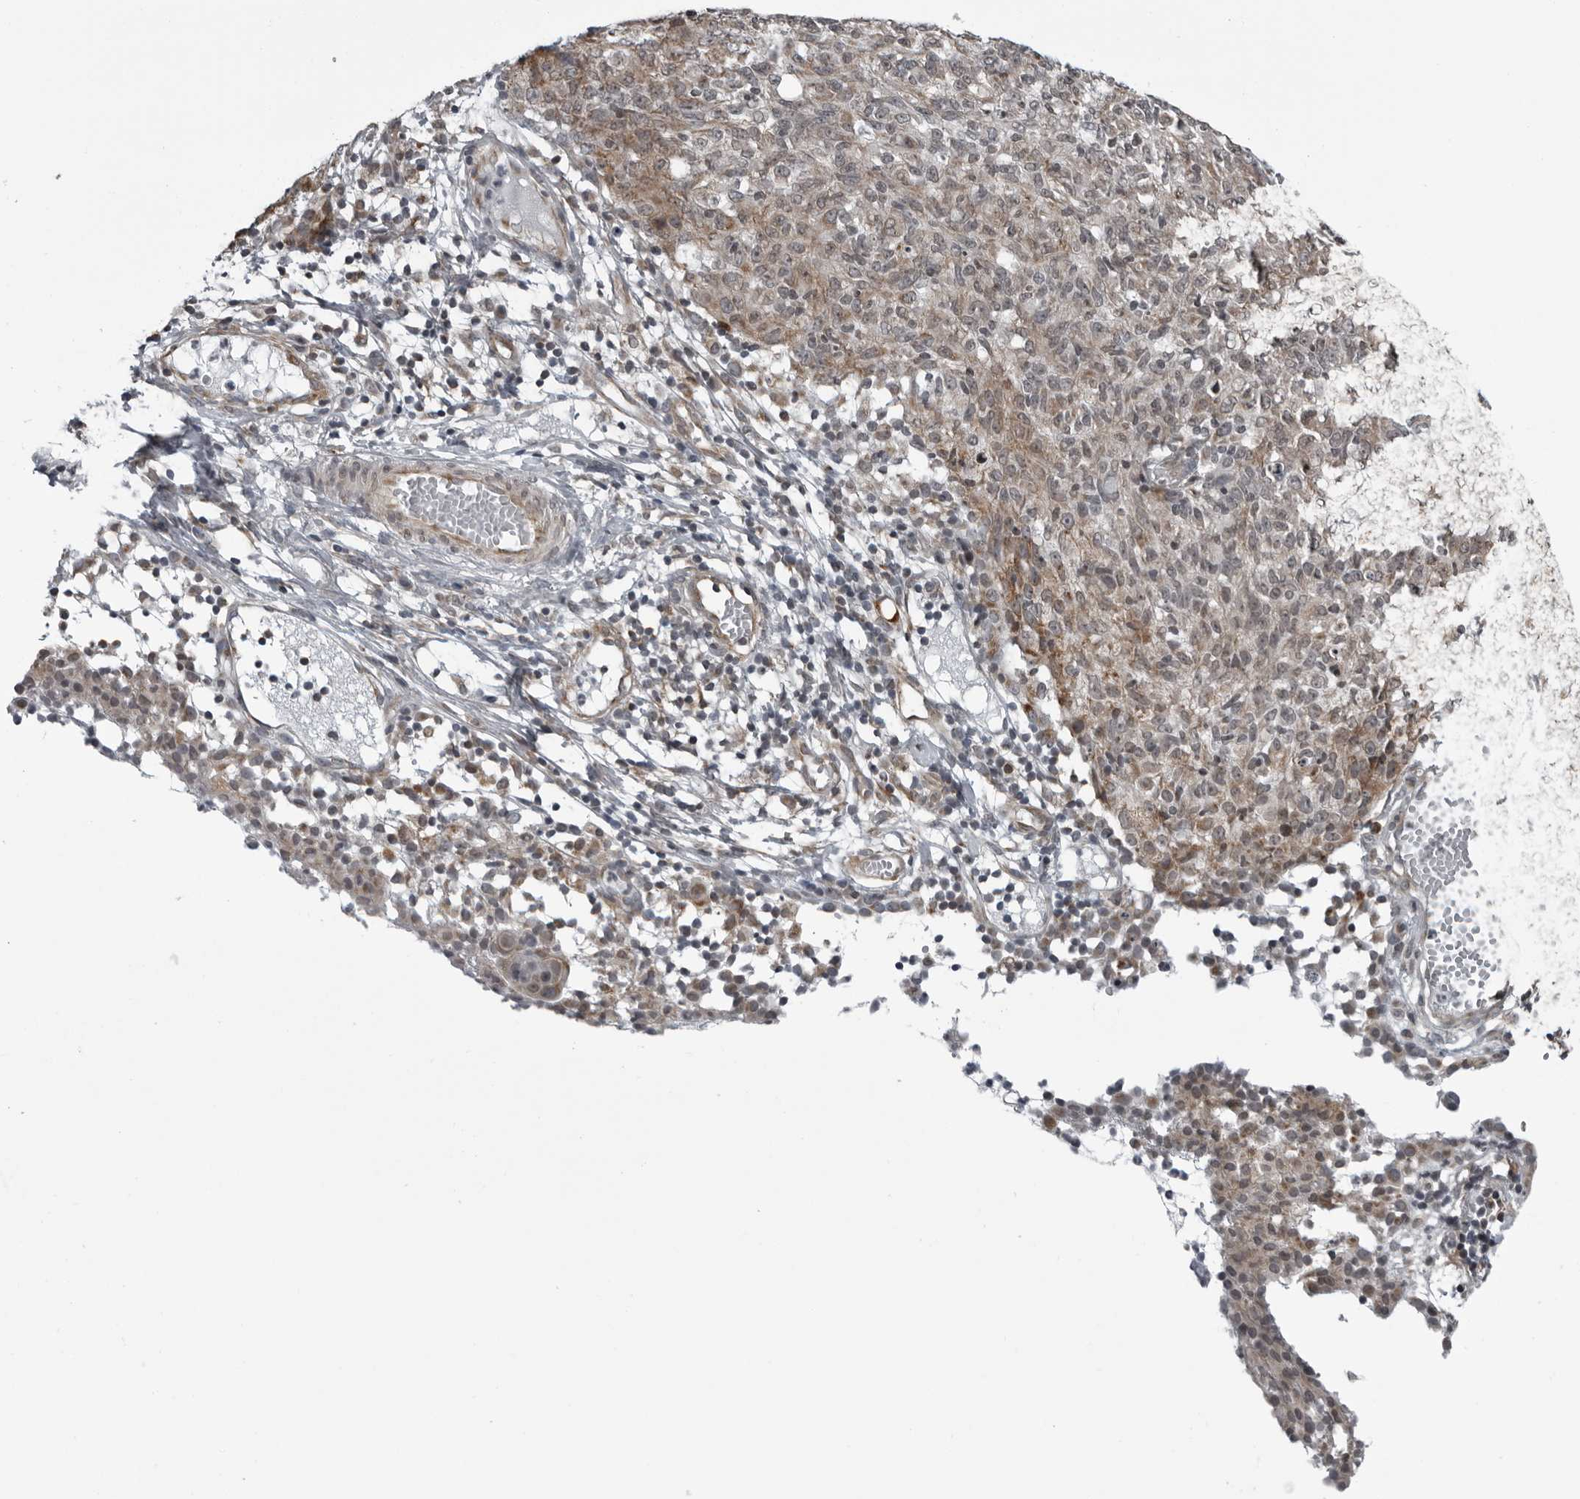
{"staining": {"intensity": "weak", "quantity": "25%-75%", "location": "cytoplasmic/membranous"}, "tissue": "ovarian cancer", "cell_type": "Tumor cells", "image_type": "cancer", "snomed": [{"axis": "morphology", "description": "Carcinoma, endometroid"}, {"axis": "topography", "description": "Ovary"}], "caption": "Approximately 25%-75% of tumor cells in ovarian endometroid carcinoma display weak cytoplasmic/membranous protein expression as visualized by brown immunohistochemical staining.", "gene": "RTCA", "patient": {"sex": "female", "age": 42}}